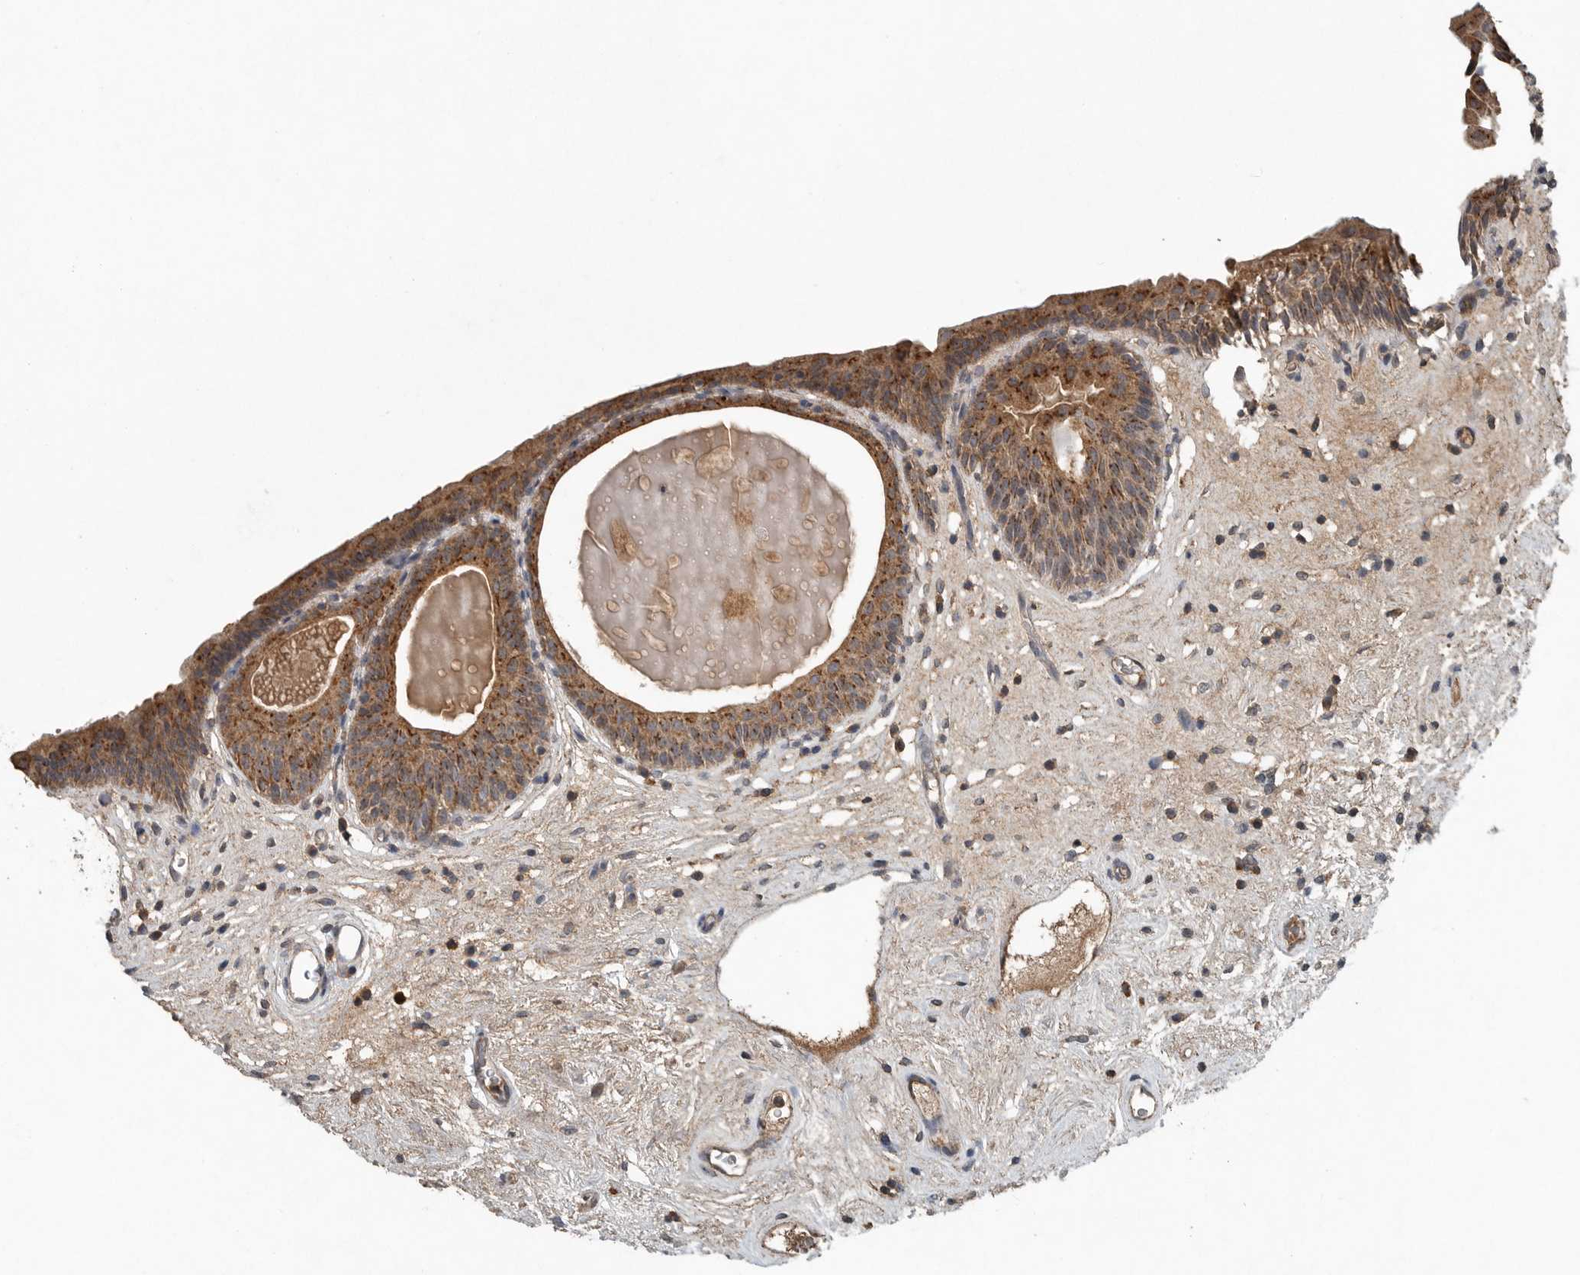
{"staining": {"intensity": "strong", "quantity": ">75%", "location": "cytoplasmic/membranous"}, "tissue": "urinary bladder", "cell_type": "Urothelial cells", "image_type": "normal", "snomed": [{"axis": "morphology", "description": "Normal tissue, NOS"}, {"axis": "topography", "description": "Urinary bladder"}], "caption": "High-magnification brightfield microscopy of benign urinary bladder stained with DAB (brown) and counterstained with hematoxylin (blue). urothelial cells exhibit strong cytoplasmic/membranous staining is appreciated in about>75% of cells.", "gene": "IL6ST", "patient": {"sex": "male", "age": 83}}